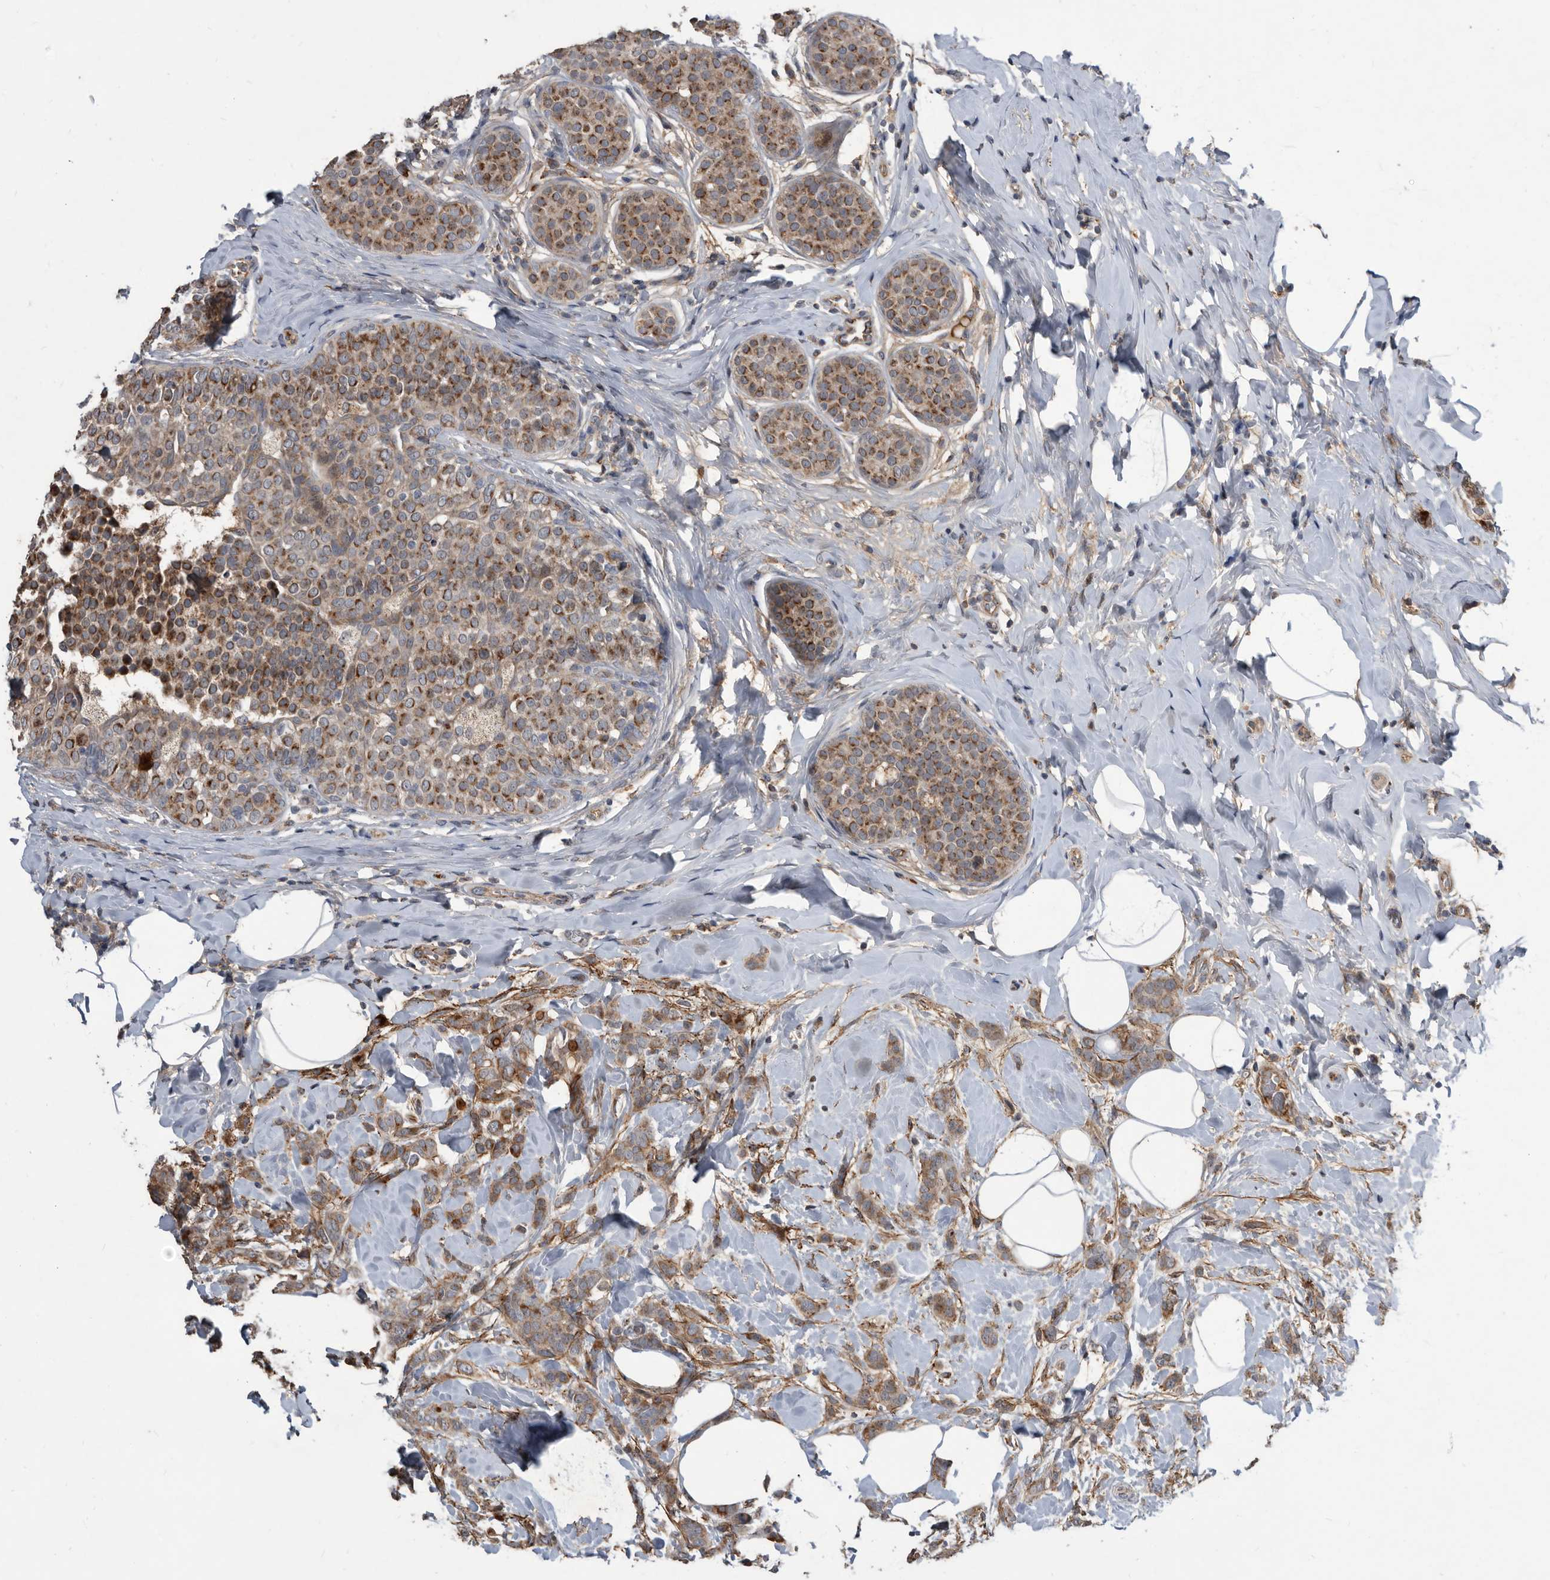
{"staining": {"intensity": "moderate", "quantity": ">75%", "location": "cytoplasmic/membranous"}, "tissue": "breast cancer", "cell_type": "Tumor cells", "image_type": "cancer", "snomed": [{"axis": "morphology", "description": "Lobular carcinoma, in situ"}, {"axis": "morphology", "description": "Lobular carcinoma"}, {"axis": "topography", "description": "Breast"}], "caption": "Immunohistochemical staining of human lobular carcinoma in situ (breast) reveals medium levels of moderate cytoplasmic/membranous positivity in about >75% of tumor cells.", "gene": "PI15", "patient": {"sex": "female", "age": 41}}